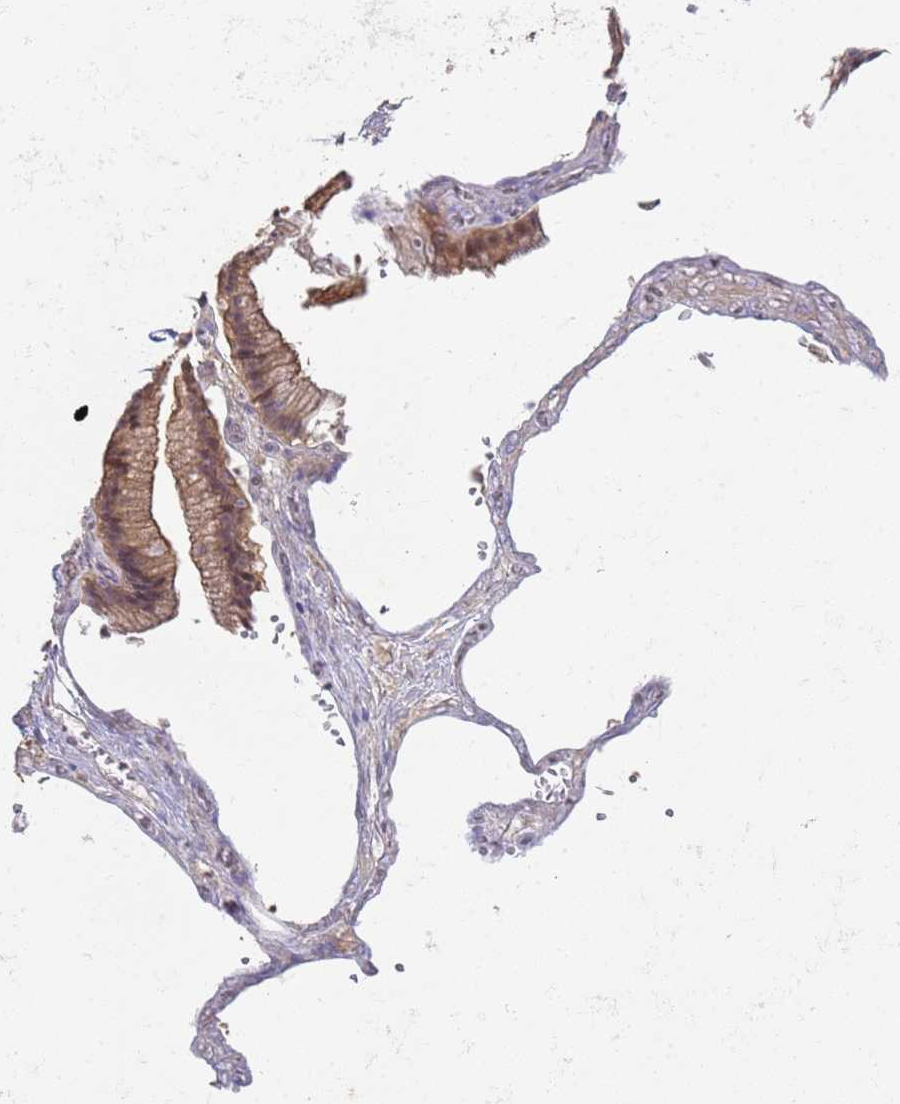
{"staining": {"intensity": "negative", "quantity": "none", "location": "none"}, "tissue": "adipose tissue", "cell_type": "Adipocytes", "image_type": "normal", "snomed": [{"axis": "morphology", "description": "Normal tissue, NOS"}, {"axis": "topography", "description": "Gallbladder"}, {"axis": "topography", "description": "Peripheral nerve tissue"}], "caption": "Immunohistochemical staining of normal adipose tissue reveals no significant expression in adipocytes. The staining is performed using DAB (3,3'-diaminobenzidine) brown chromogen with nuclei counter-stained in using hematoxylin.", "gene": "SYF2", "patient": {"sex": "male", "age": 38}}